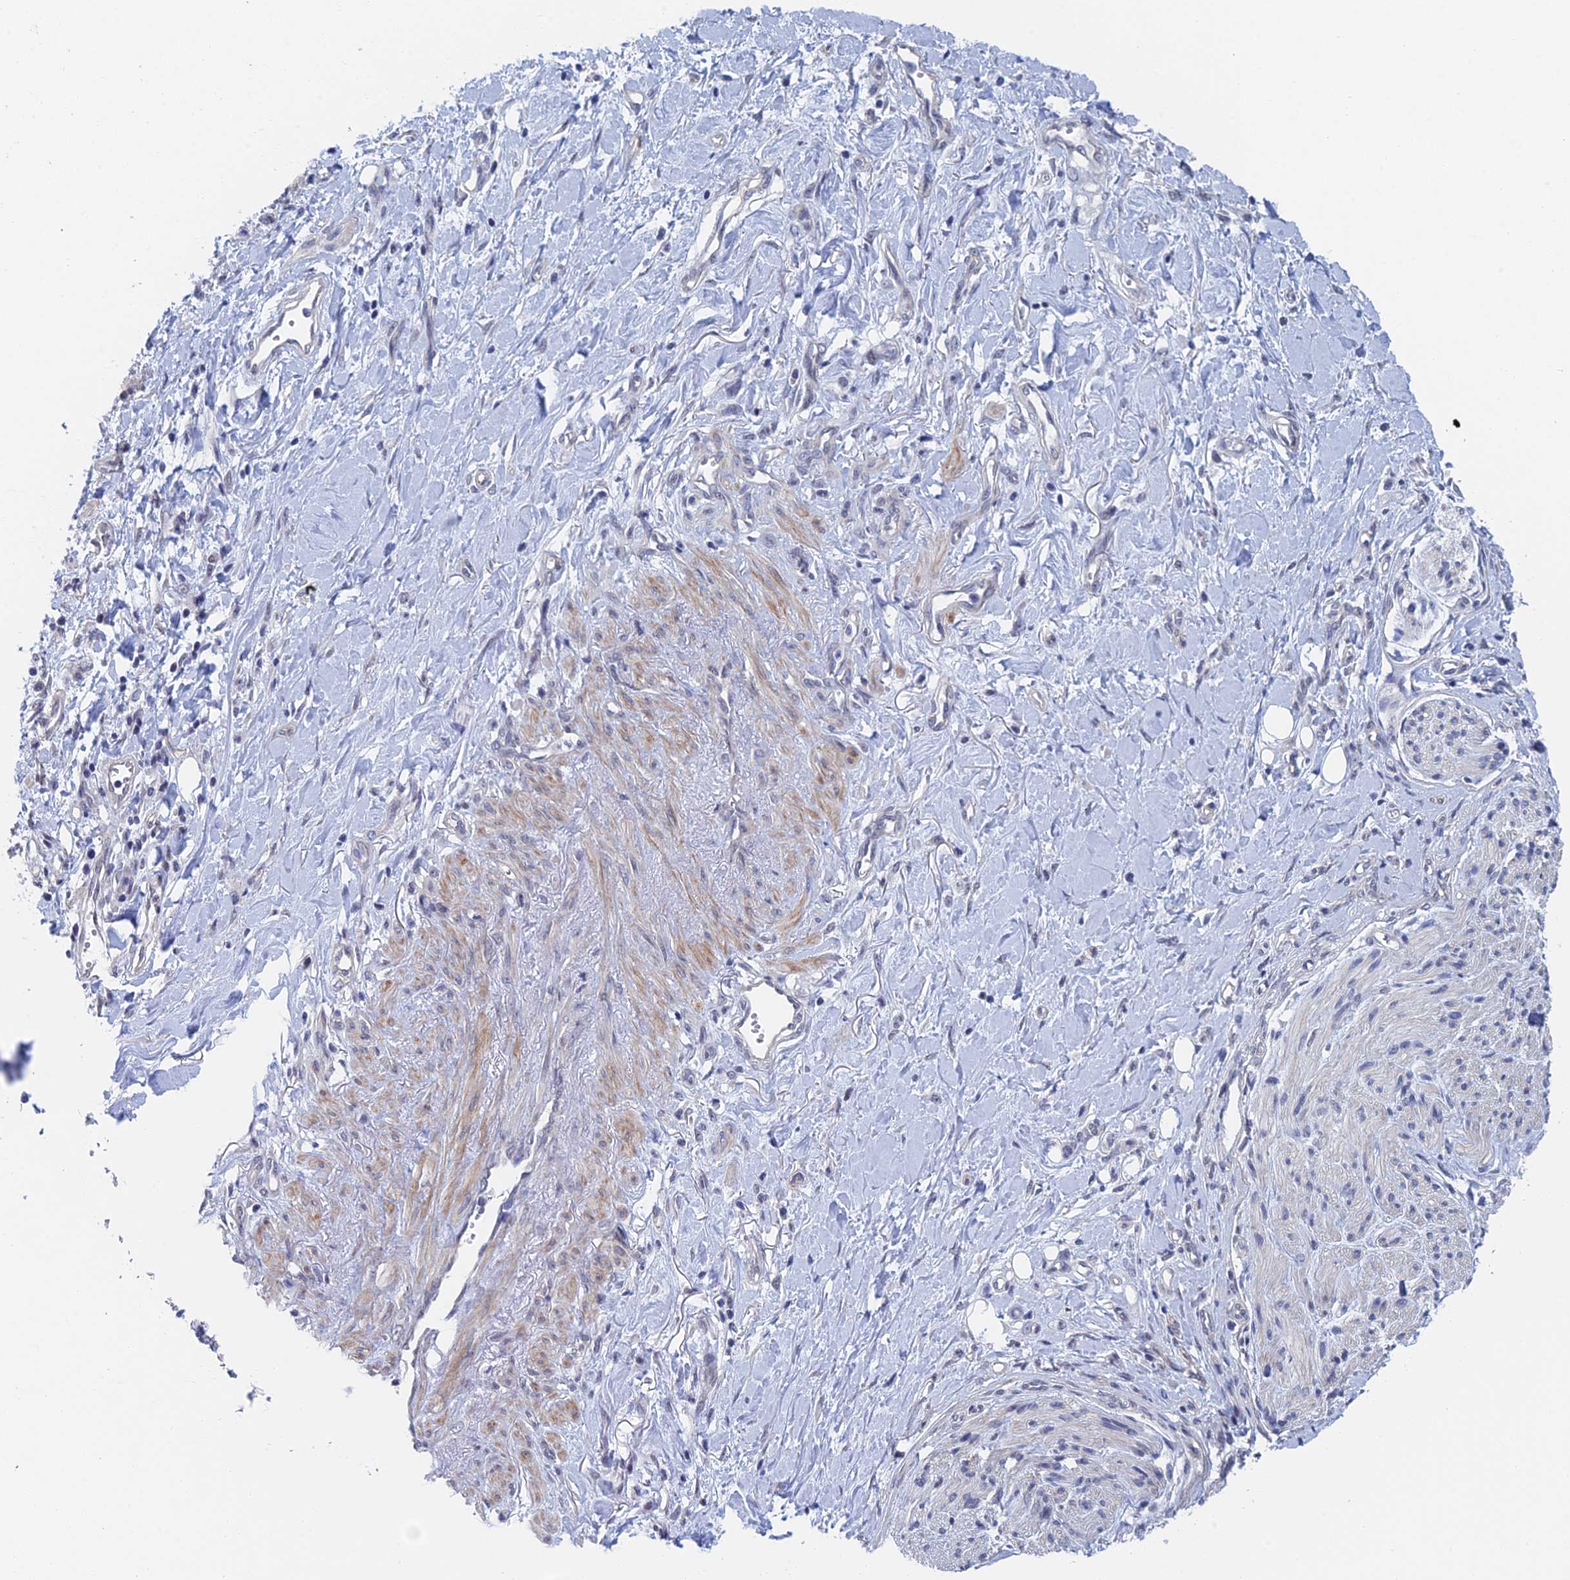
{"staining": {"intensity": "negative", "quantity": "none", "location": "none"}, "tissue": "stomach cancer", "cell_type": "Tumor cells", "image_type": "cancer", "snomed": [{"axis": "morphology", "description": "Adenocarcinoma, NOS"}, {"axis": "topography", "description": "Stomach, upper"}], "caption": "Immunohistochemical staining of stomach cancer demonstrates no significant expression in tumor cells.", "gene": "GMNC", "patient": {"sex": "male", "age": 62}}